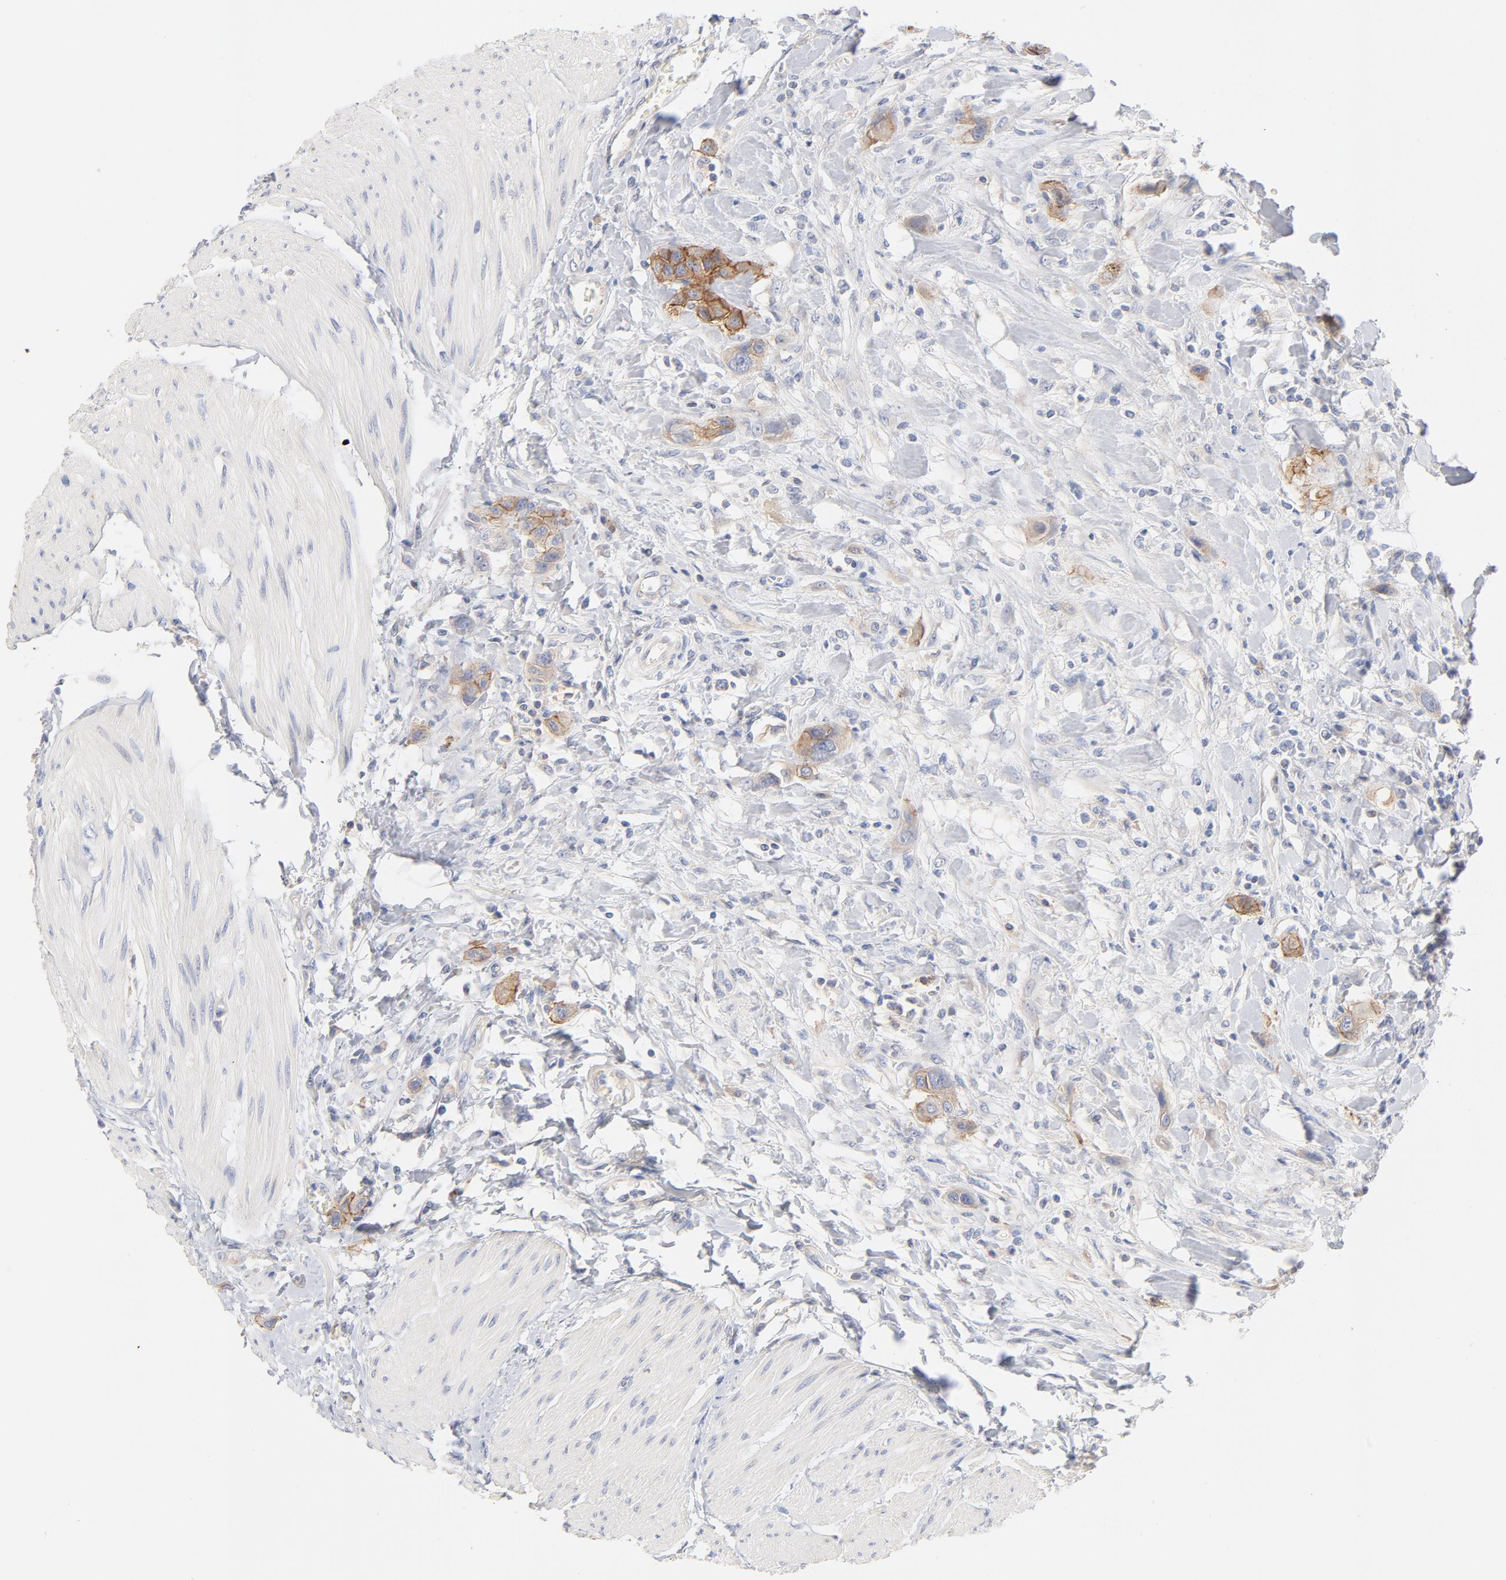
{"staining": {"intensity": "moderate", "quantity": ">75%", "location": "cytoplasmic/membranous"}, "tissue": "urothelial cancer", "cell_type": "Tumor cells", "image_type": "cancer", "snomed": [{"axis": "morphology", "description": "Urothelial carcinoma, High grade"}, {"axis": "topography", "description": "Urinary bladder"}], "caption": "The image exhibits immunohistochemical staining of urothelial cancer. There is moderate cytoplasmic/membranous staining is present in approximately >75% of tumor cells.", "gene": "SETD3", "patient": {"sex": "male", "age": 50}}